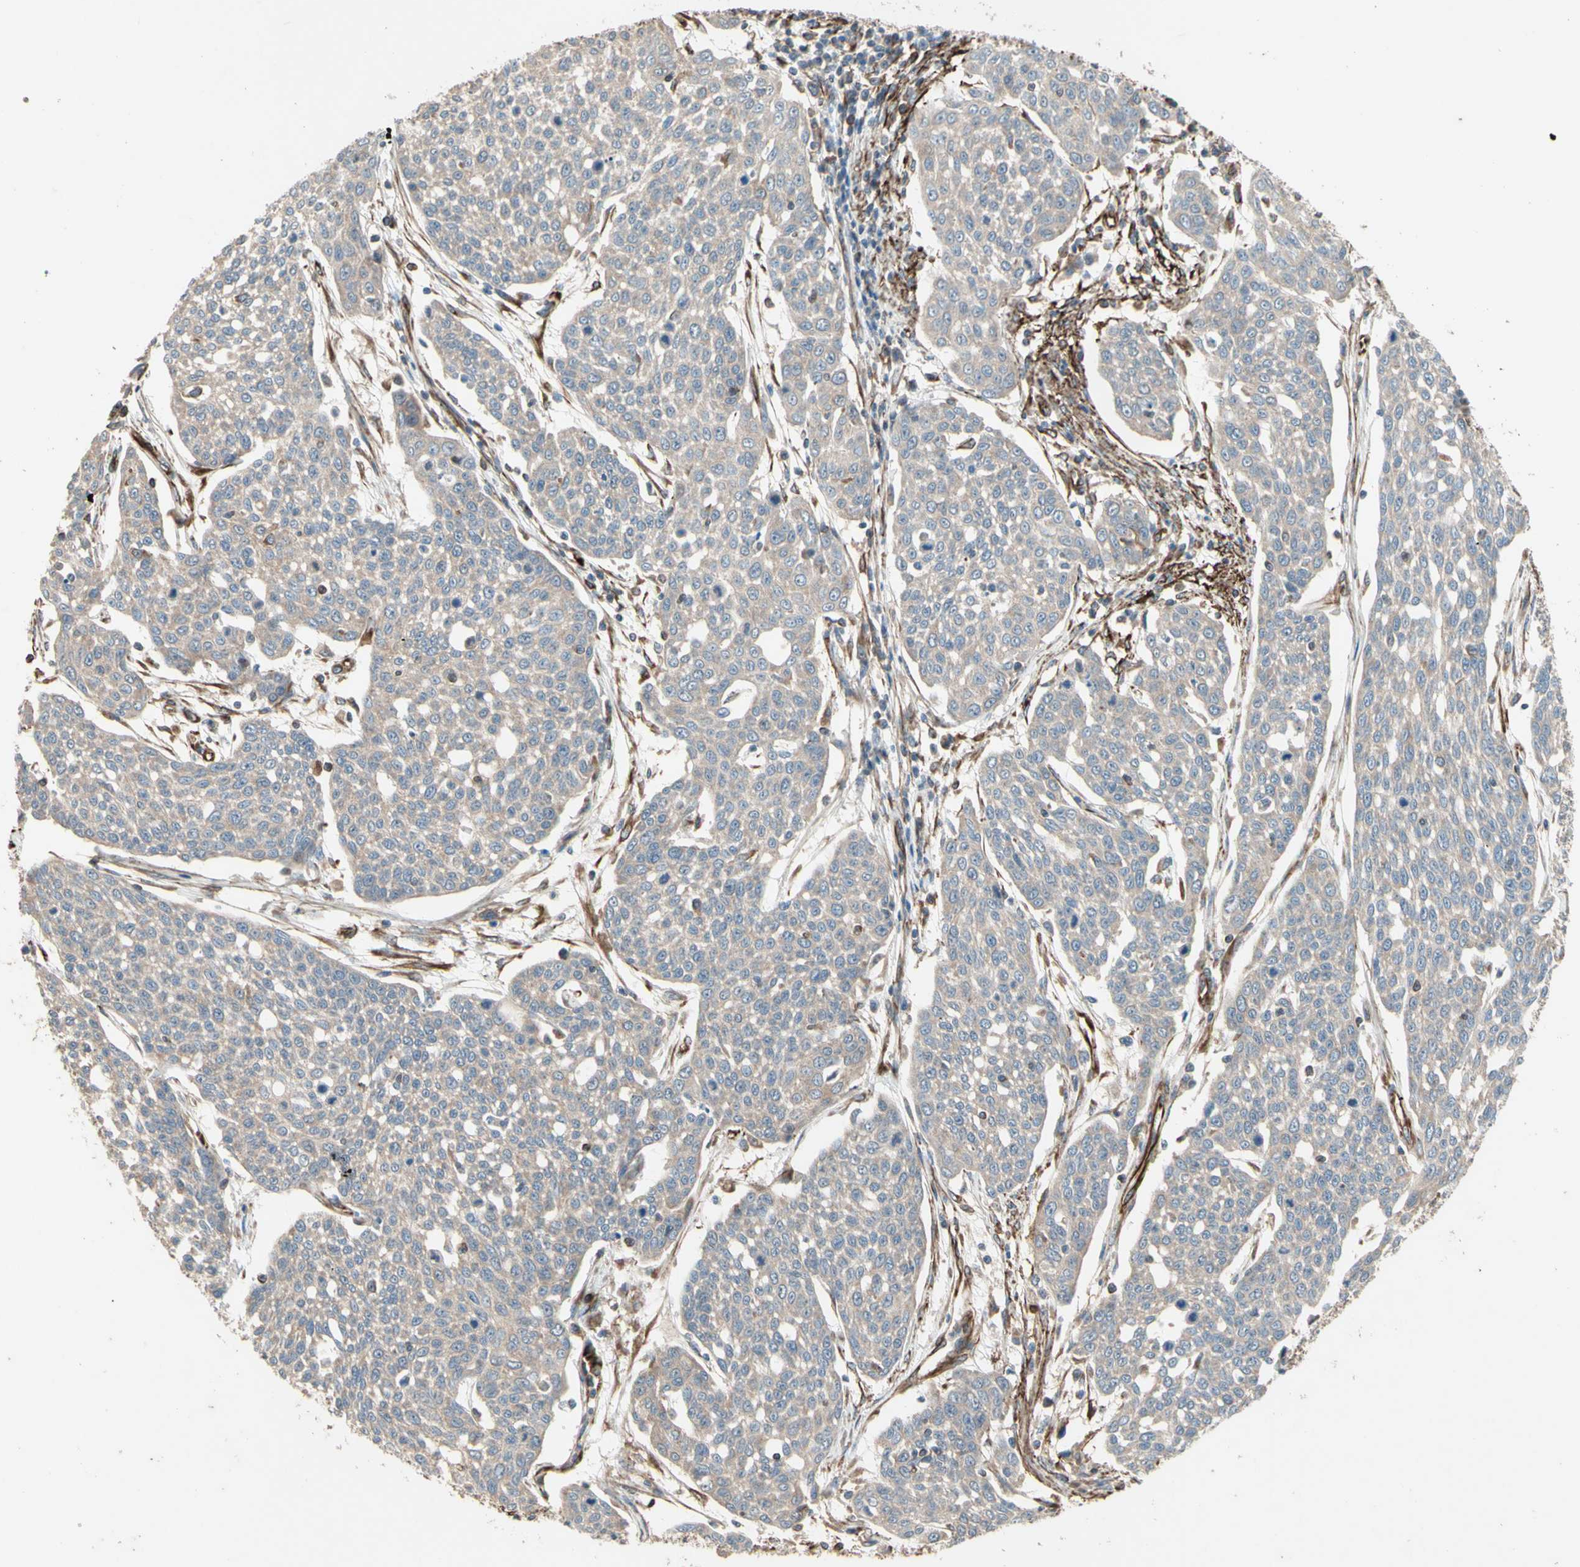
{"staining": {"intensity": "weak", "quantity": "25%-75%", "location": "cytoplasmic/membranous"}, "tissue": "cervical cancer", "cell_type": "Tumor cells", "image_type": "cancer", "snomed": [{"axis": "morphology", "description": "Squamous cell carcinoma, NOS"}, {"axis": "topography", "description": "Cervix"}], "caption": "Protein expression analysis of human cervical cancer reveals weak cytoplasmic/membranous expression in approximately 25%-75% of tumor cells. The staining was performed using DAB to visualize the protein expression in brown, while the nuclei were stained in blue with hematoxylin (Magnification: 20x).", "gene": "TRAF2", "patient": {"sex": "female", "age": 34}}